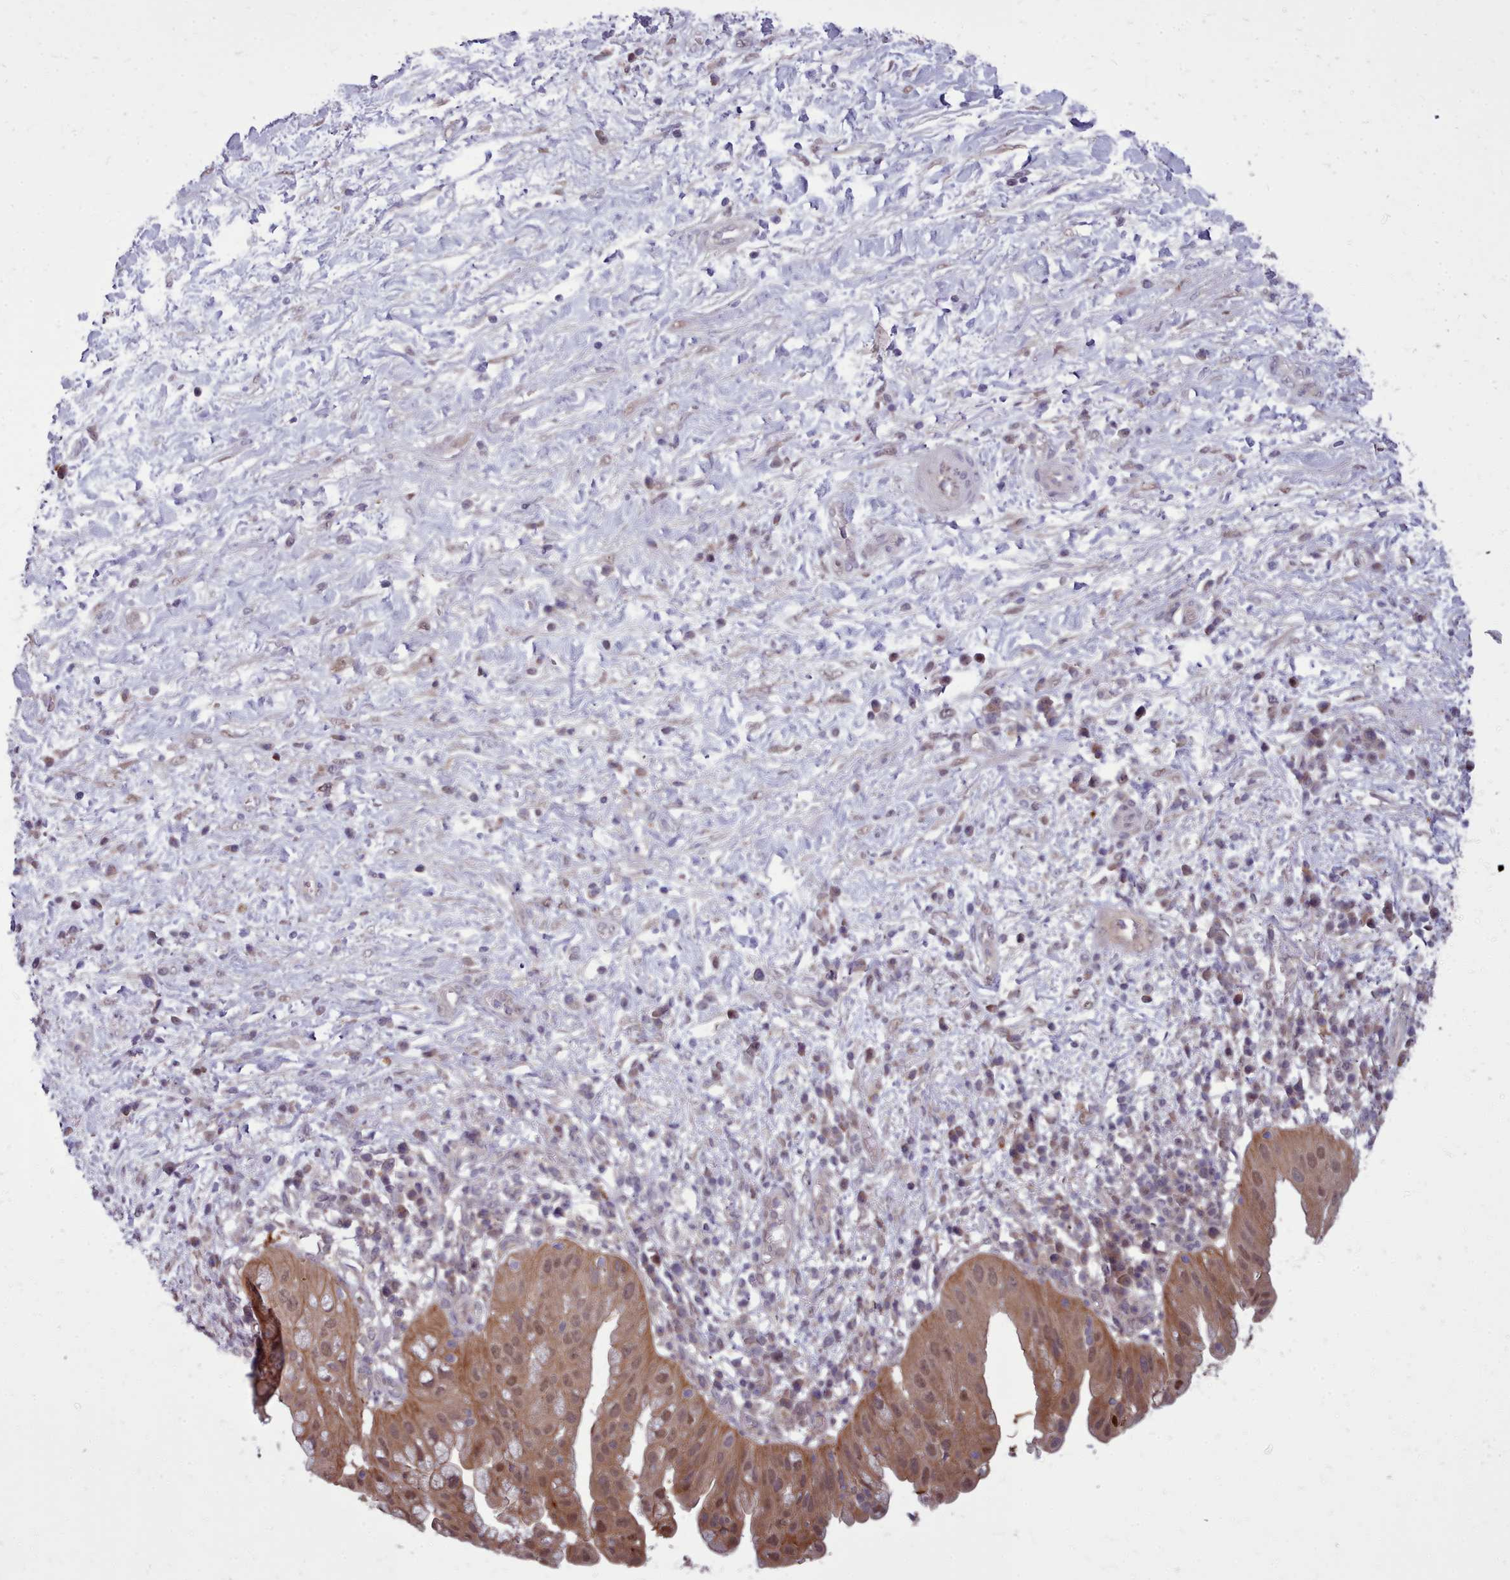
{"staining": {"intensity": "moderate", "quantity": ">75%", "location": "cytoplasmic/membranous,nuclear"}, "tissue": "pancreatic cancer", "cell_type": "Tumor cells", "image_type": "cancer", "snomed": [{"axis": "morphology", "description": "Adenocarcinoma, NOS"}, {"axis": "topography", "description": "Pancreas"}], "caption": "IHC image of human pancreatic cancer (adenocarcinoma) stained for a protein (brown), which demonstrates medium levels of moderate cytoplasmic/membranous and nuclear staining in about >75% of tumor cells.", "gene": "AHCY", "patient": {"sex": "male", "age": 68}}